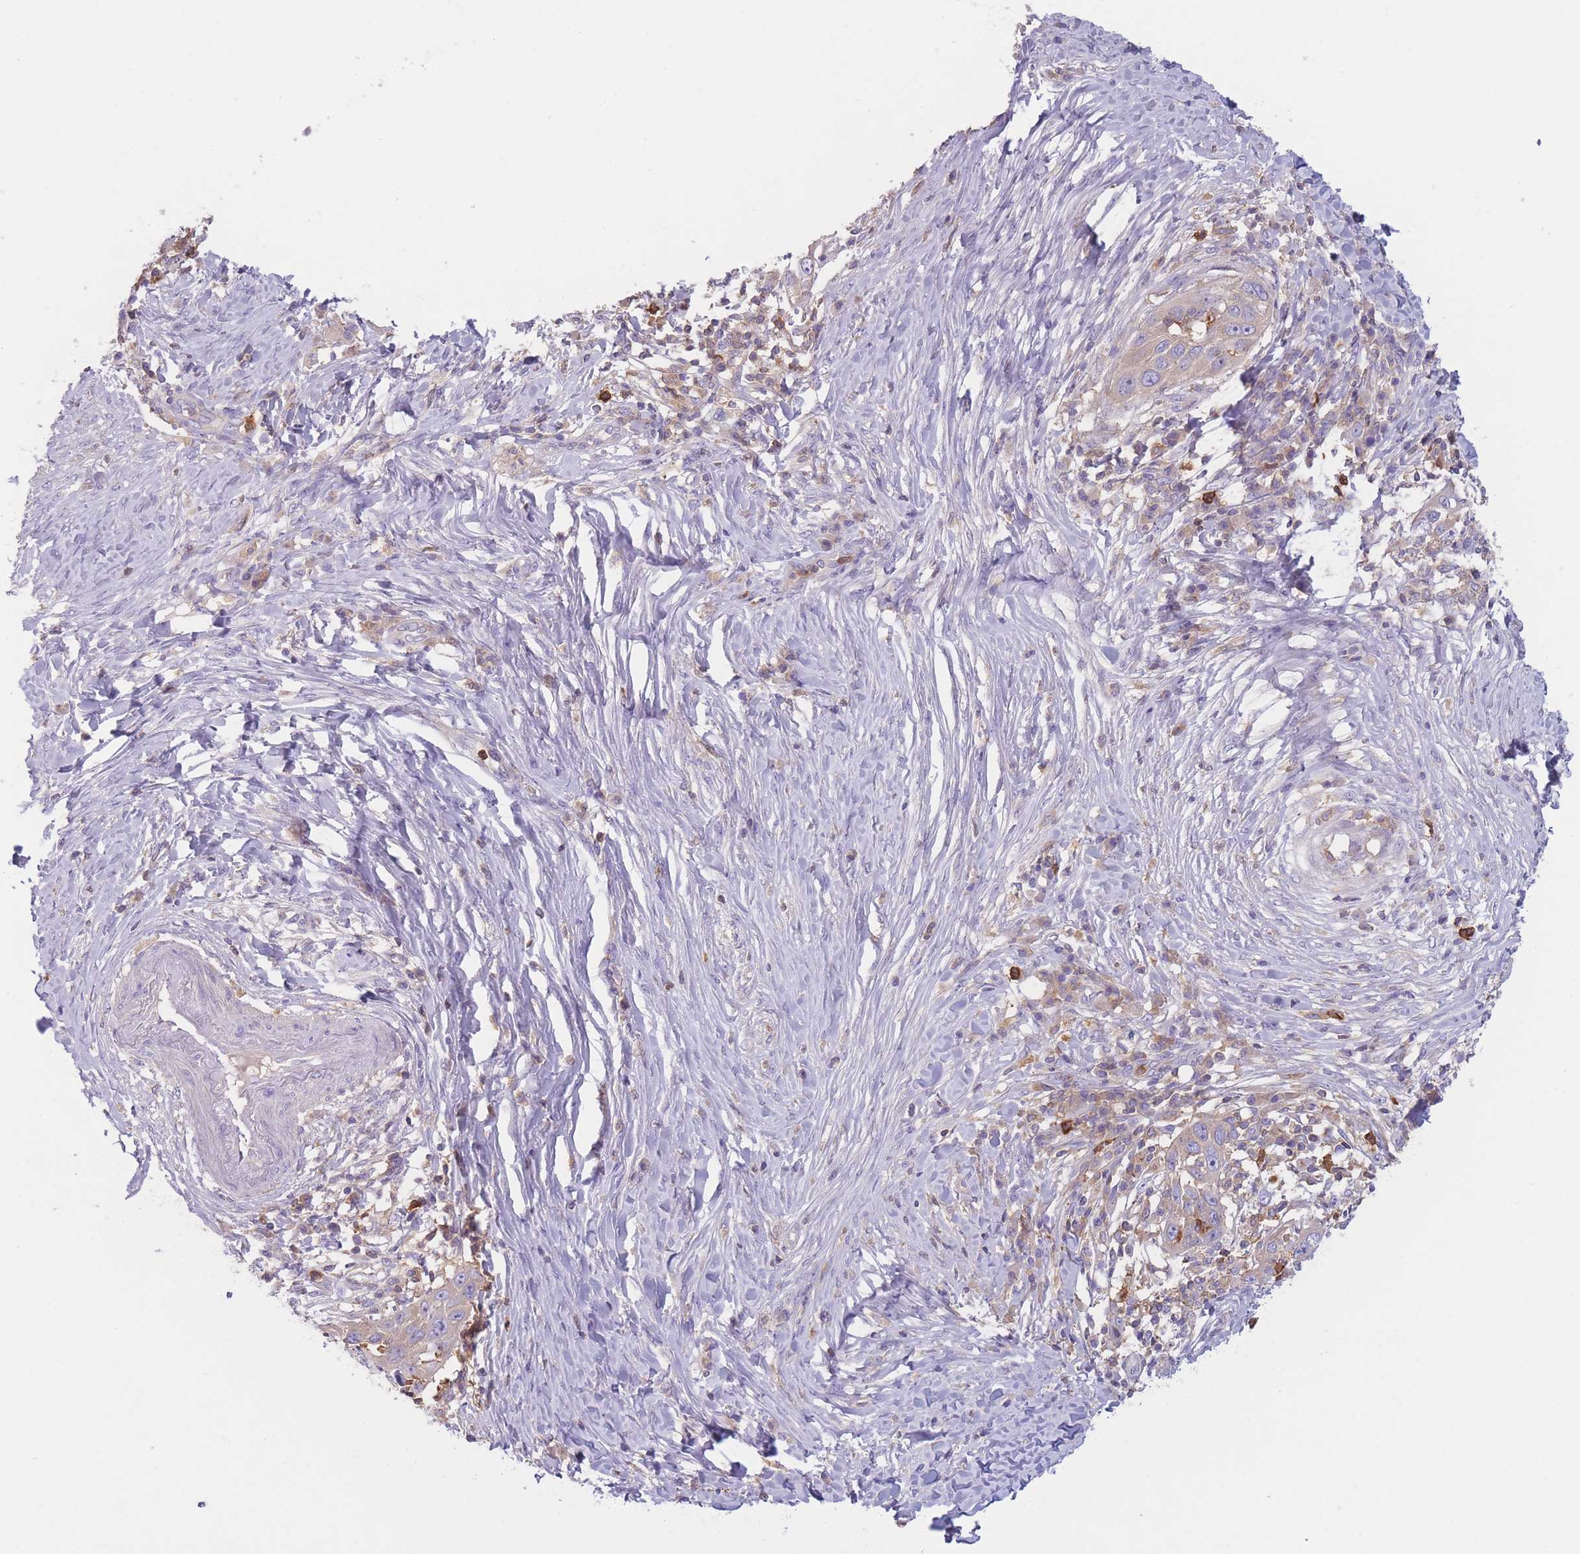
{"staining": {"intensity": "weak", "quantity": "25%-75%", "location": "cytoplasmic/membranous"}, "tissue": "skin cancer", "cell_type": "Tumor cells", "image_type": "cancer", "snomed": [{"axis": "morphology", "description": "Squamous cell carcinoma, NOS"}, {"axis": "topography", "description": "Skin"}], "caption": "About 25%-75% of tumor cells in human squamous cell carcinoma (skin) demonstrate weak cytoplasmic/membranous protein staining as visualized by brown immunohistochemical staining.", "gene": "ST3GAL4", "patient": {"sex": "female", "age": 44}}